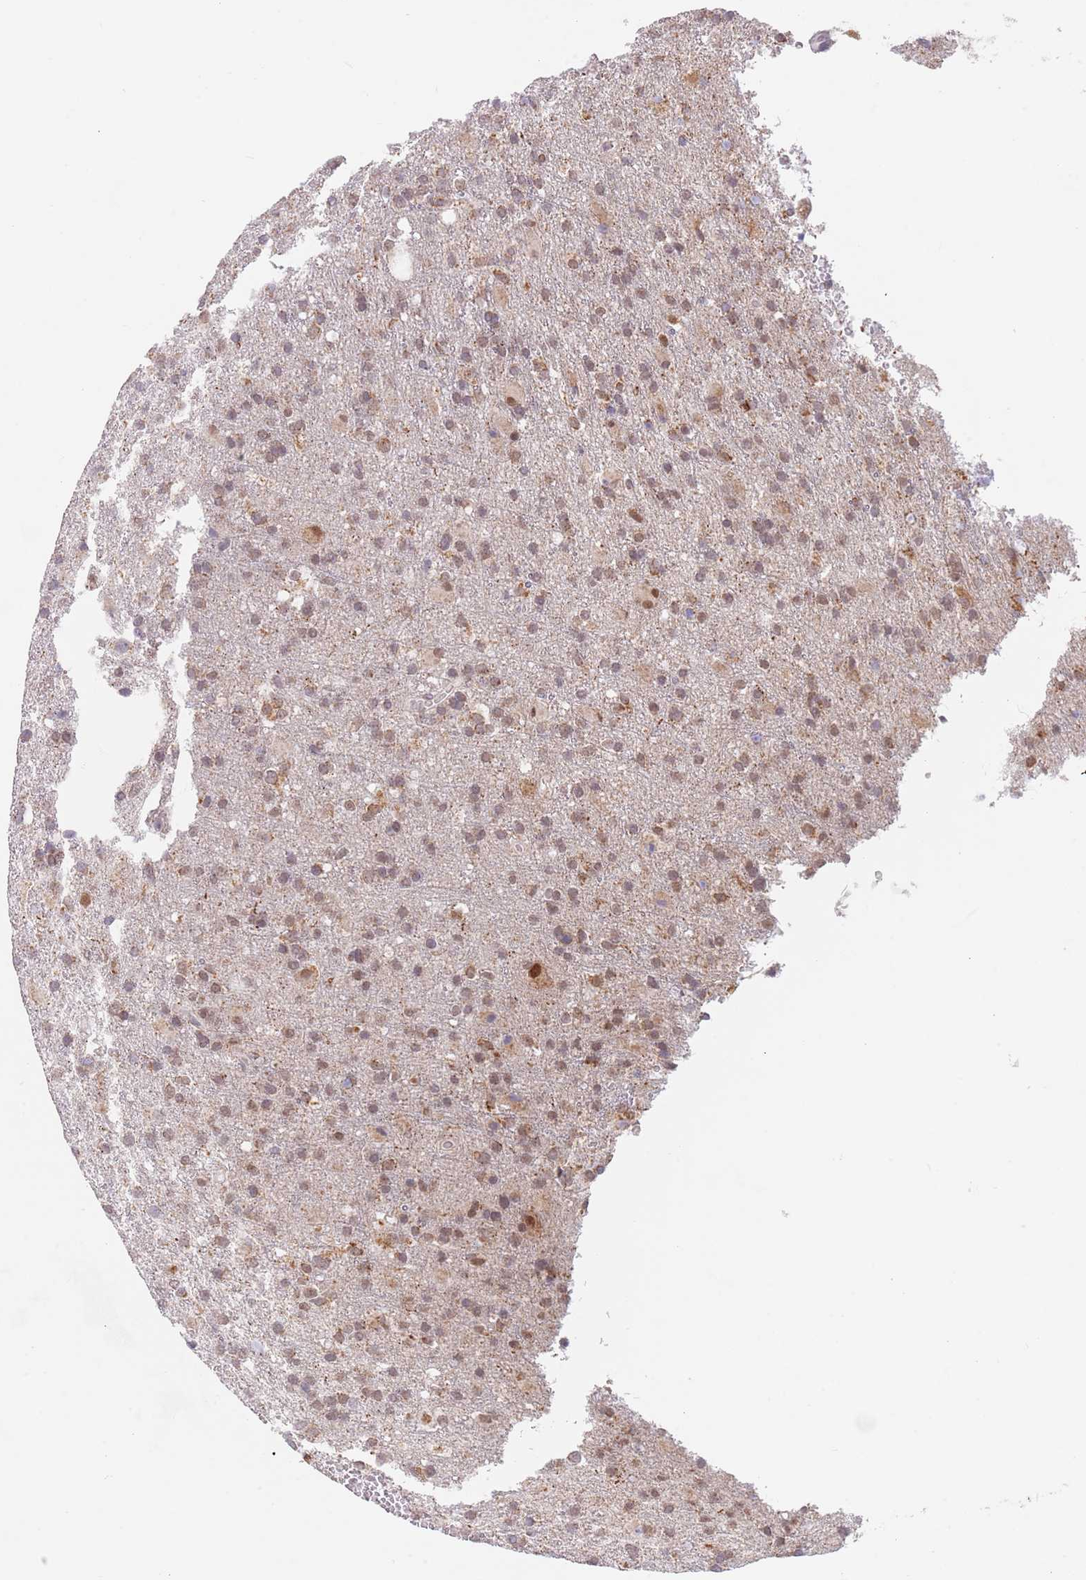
{"staining": {"intensity": "weak", "quantity": ">75%", "location": "cytoplasmic/membranous"}, "tissue": "glioma", "cell_type": "Tumor cells", "image_type": "cancer", "snomed": [{"axis": "morphology", "description": "Glioma, malignant, High grade"}, {"axis": "topography", "description": "Brain"}], "caption": "DAB immunohistochemical staining of glioma exhibits weak cytoplasmic/membranous protein expression in about >75% of tumor cells. The protein of interest is shown in brown color, while the nuclei are stained blue.", "gene": "TIMM13", "patient": {"sex": "female", "age": 74}}